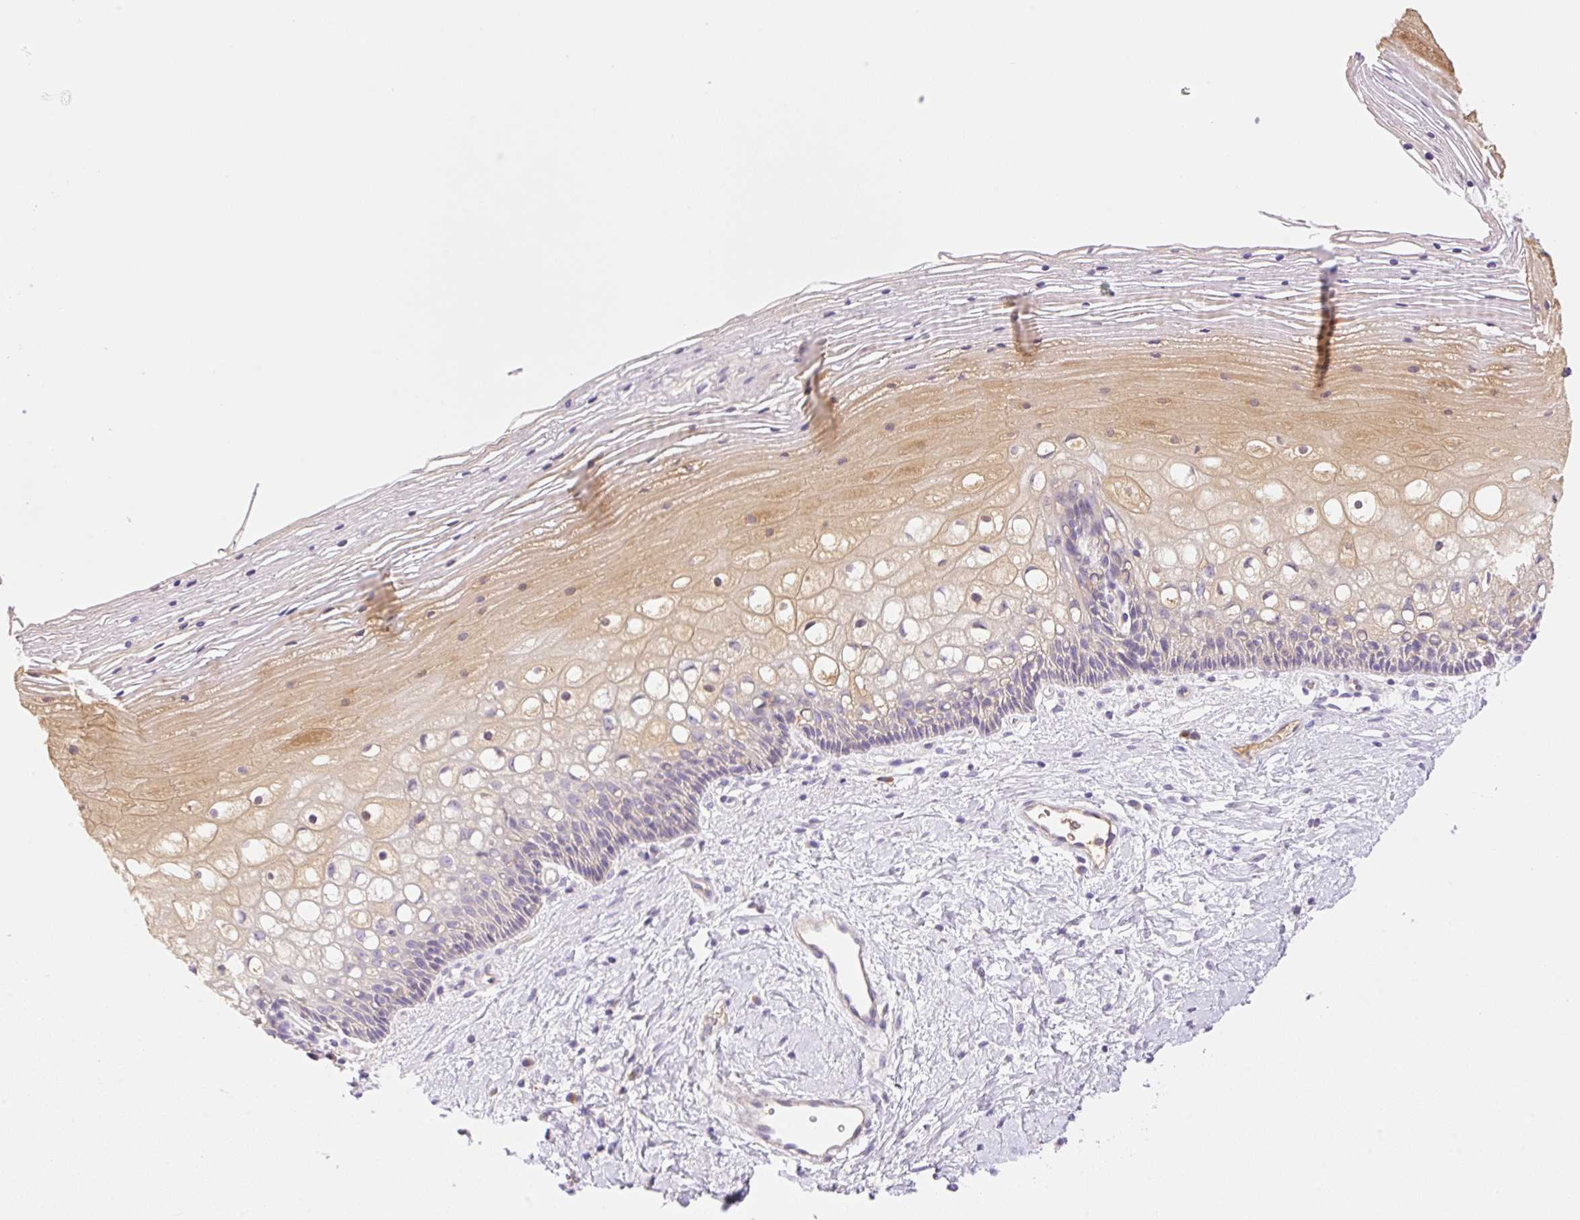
{"staining": {"intensity": "negative", "quantity": "none", "location": "none"}, "tissue": "cervix", "cell_type": "Glandular cells", "image_type": "normal", "snomed": [{"axis": "morphology", "description": "Normal tissue, NOS"}, {"axis": "topography", "description": "Cervix"}], "caption": "A photomicrograph of cervix stained for a protein reveals no brown staining in glandular cells. (Stains: DAB (3,3'-diaminobenzidine) IHC with hematoxylin counter stain, Microscopy: brightfield microscopy at high magnification).", "gene": "DENND5A", "patient": {"sex": "female", "age": 36}}